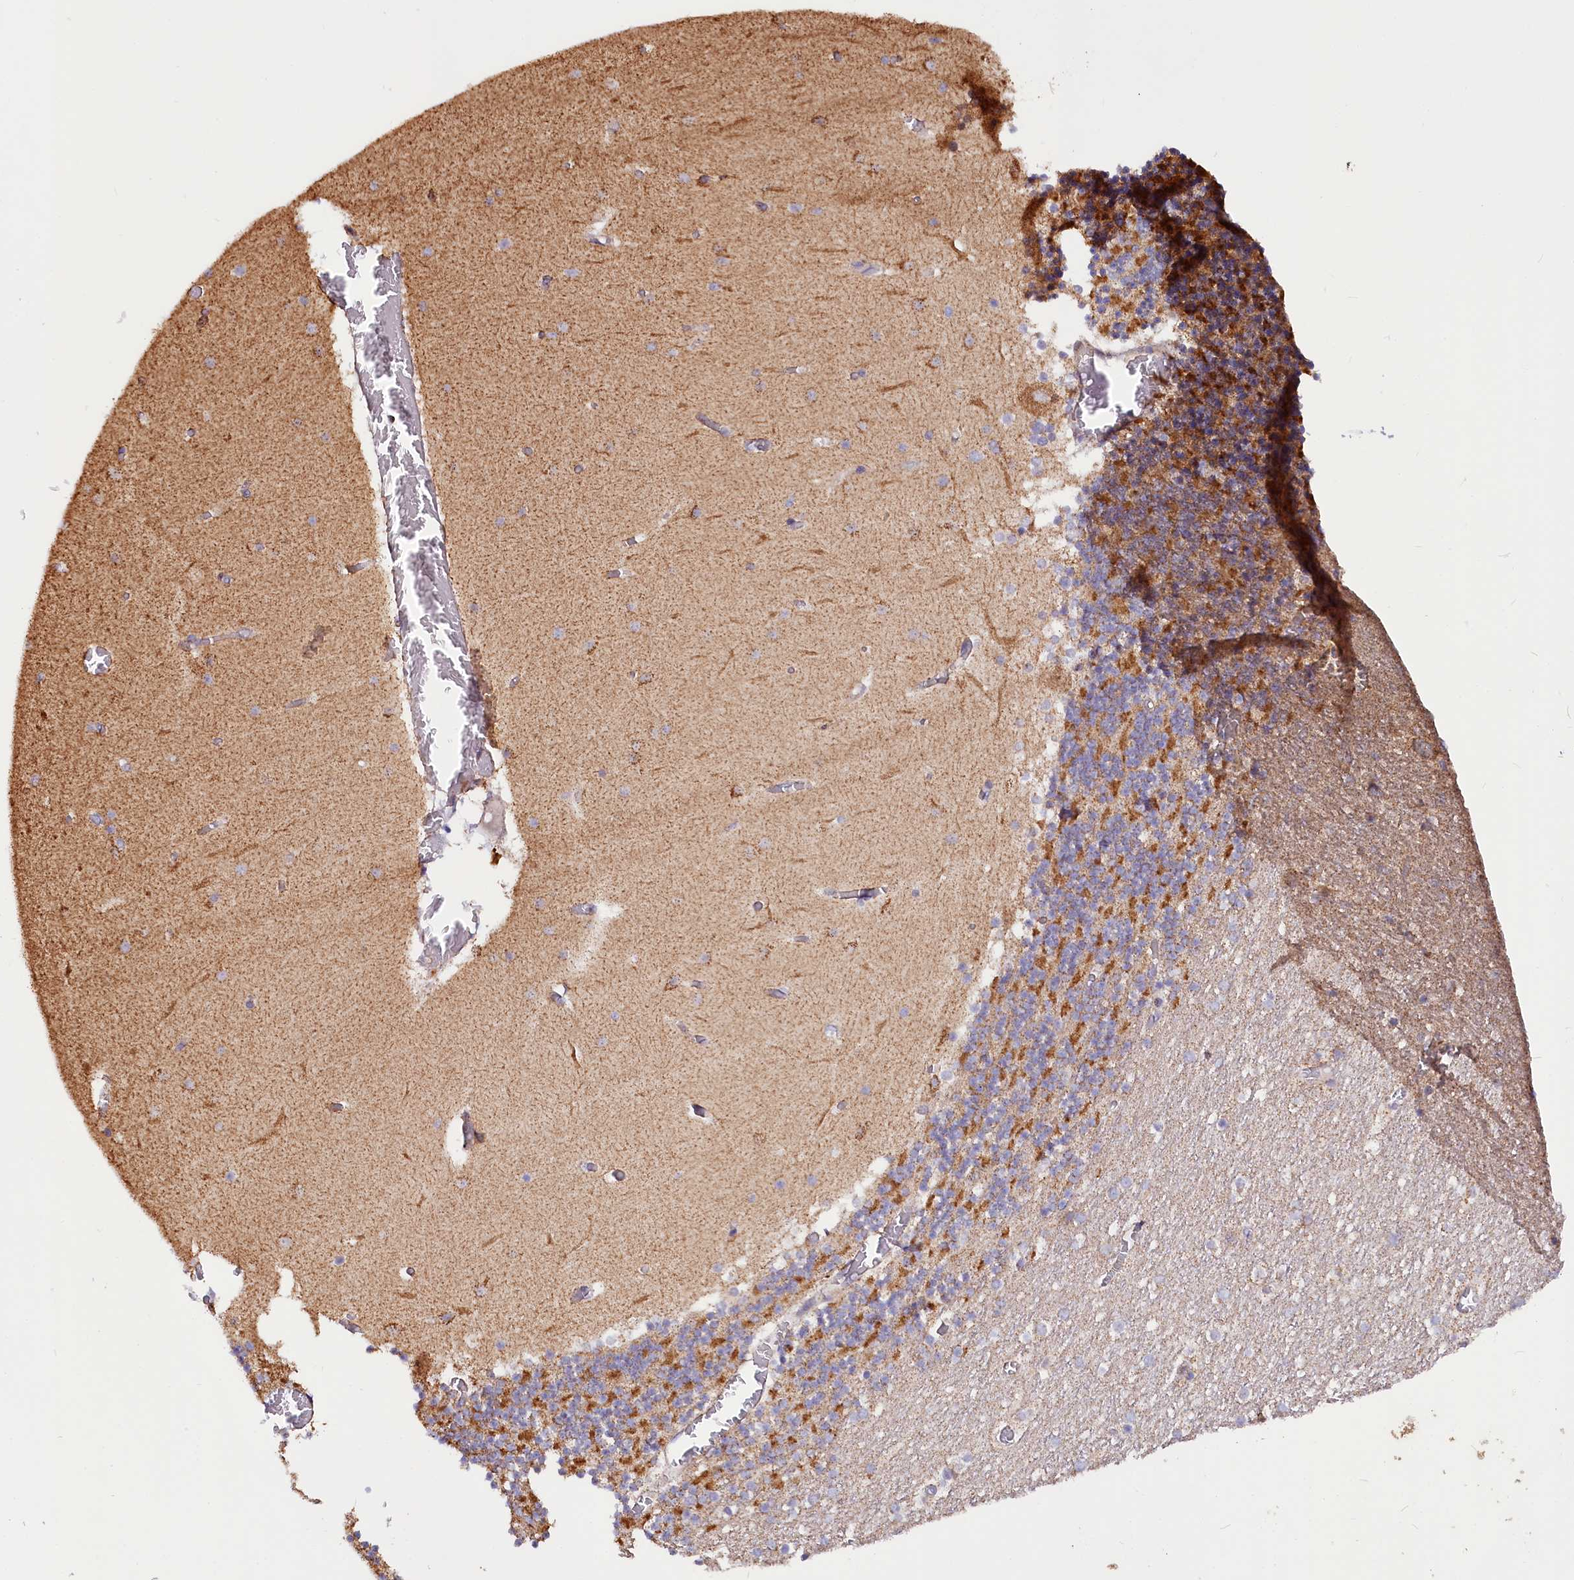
{"staining": {"intensity": "strong", "quantity": "25%-75%", "location": "cytoplasmic/membranous"}, "tissue": "cerebellum", "cell_type": "Cells in granular layer", "image_type": "normal", "snomed": [{"axis": "morphology", "description": "Normal tissue, NOS"}, {"axis": "topography", "description": "Cerebellum"}], "caption": "A high-resolution micrograph shows immunohistochemistry staining of normal cerebellum, which demonstrates strong cytoplasmic/membranous expression in about 25%-75% of cells in granular layer. The staining is performed using DAB brown chromogen to label protein expression. The nuclei are counter-stained blue using hematoxylin.", "gene": "NUDT15", "patient": {"sex": "female", "age": 28}}